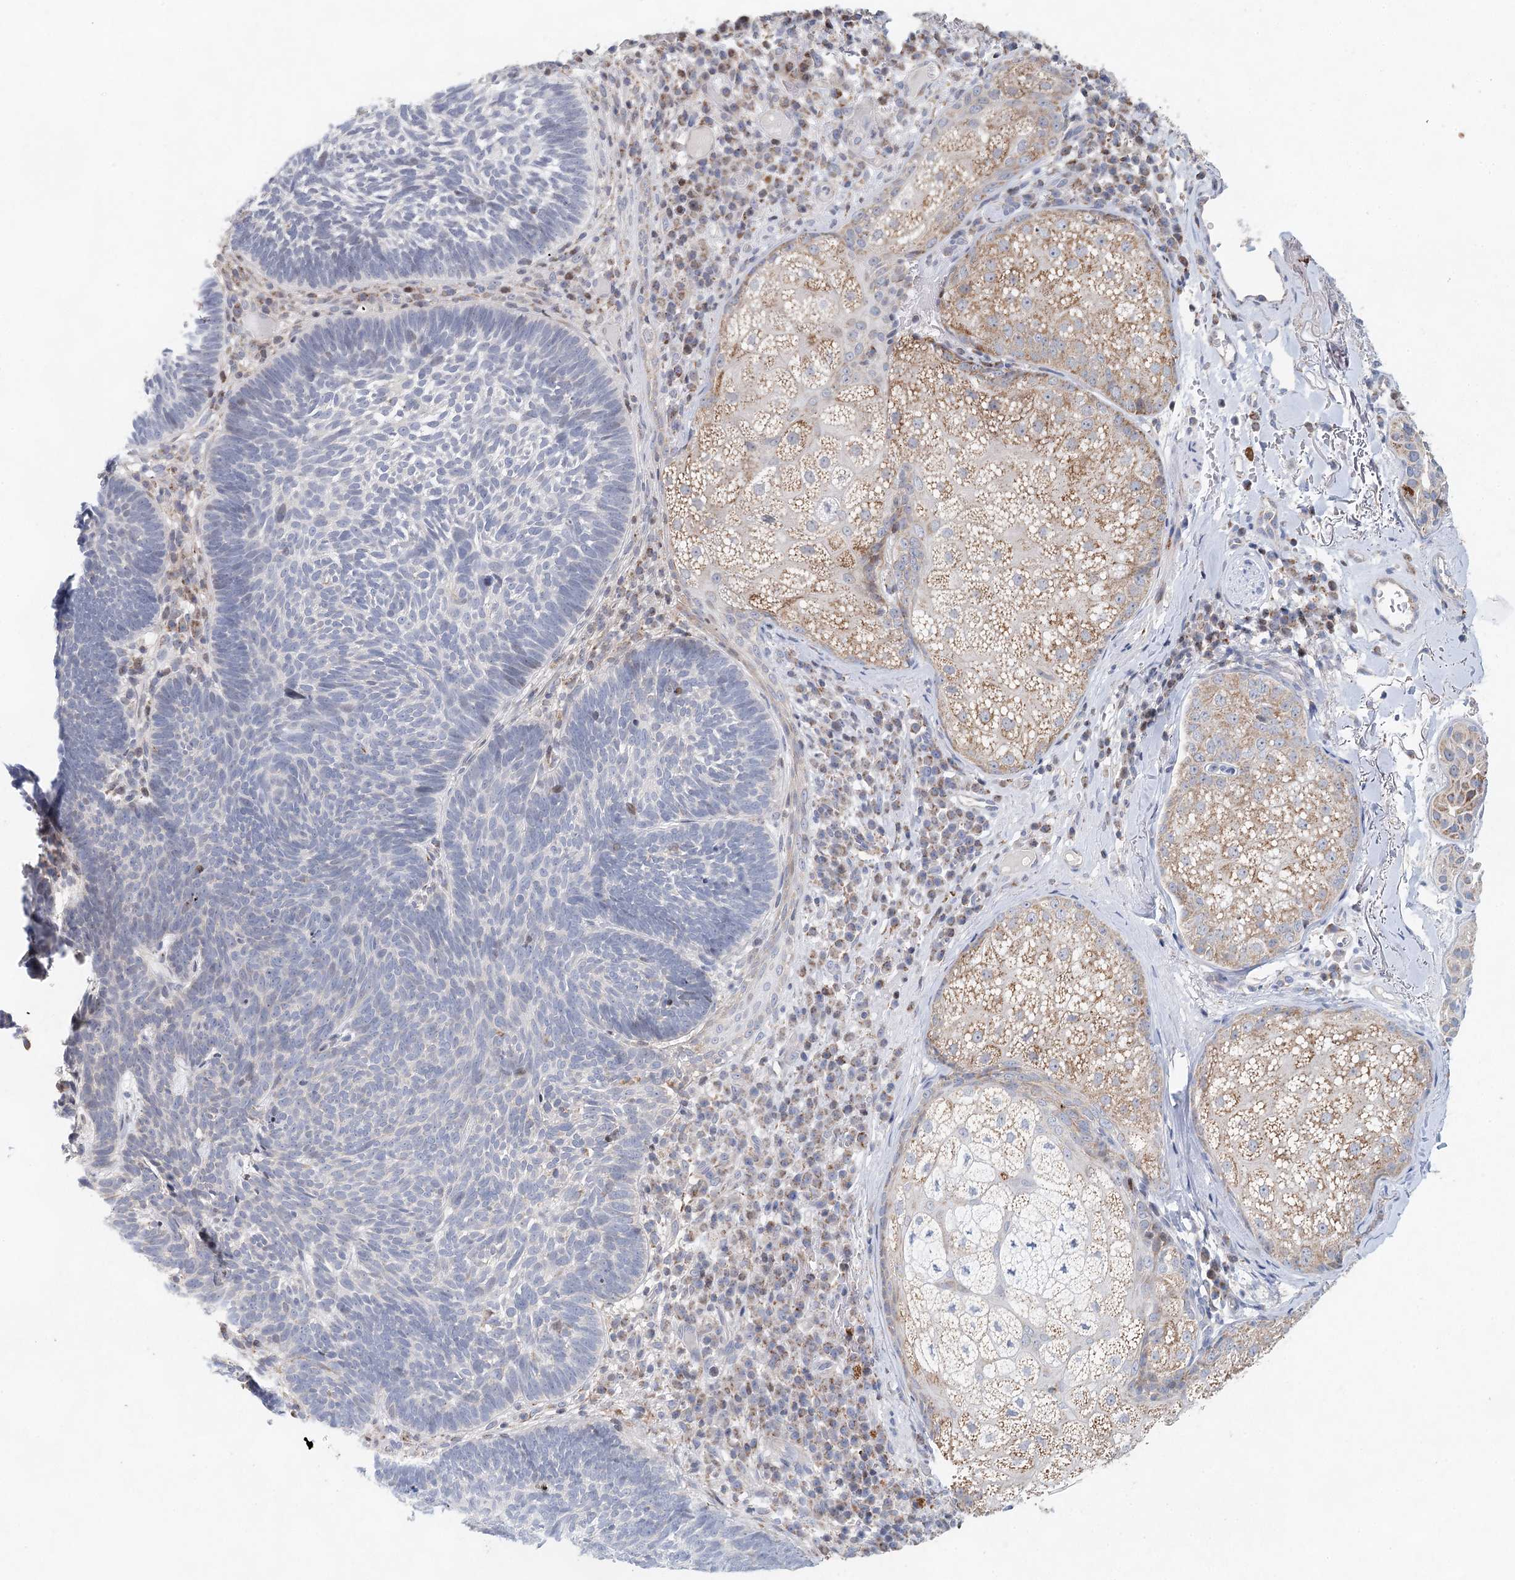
{"staining": {"intensity": "negative", "quantity": "none", "location": "none"}, "tissue": "skin cancer", "cell_type": "Tumor cells", "image_type": "cancer", "snomed": [{"axis": "morphology", "description": "Basal cell carcinoma"}, {"axis": "topography", "description": "Skin"}], "caption": "IHC photomicrograph of neoplastic tissue: basal cell carcinoma (skin) stained with DAB (3,3'-diaminobenzidine) displays no significant protein staining in tumor cells. (DAB IHC, high magnification).", "gene": "XPO6", "patient": {"sex": "male", "age": 88}}